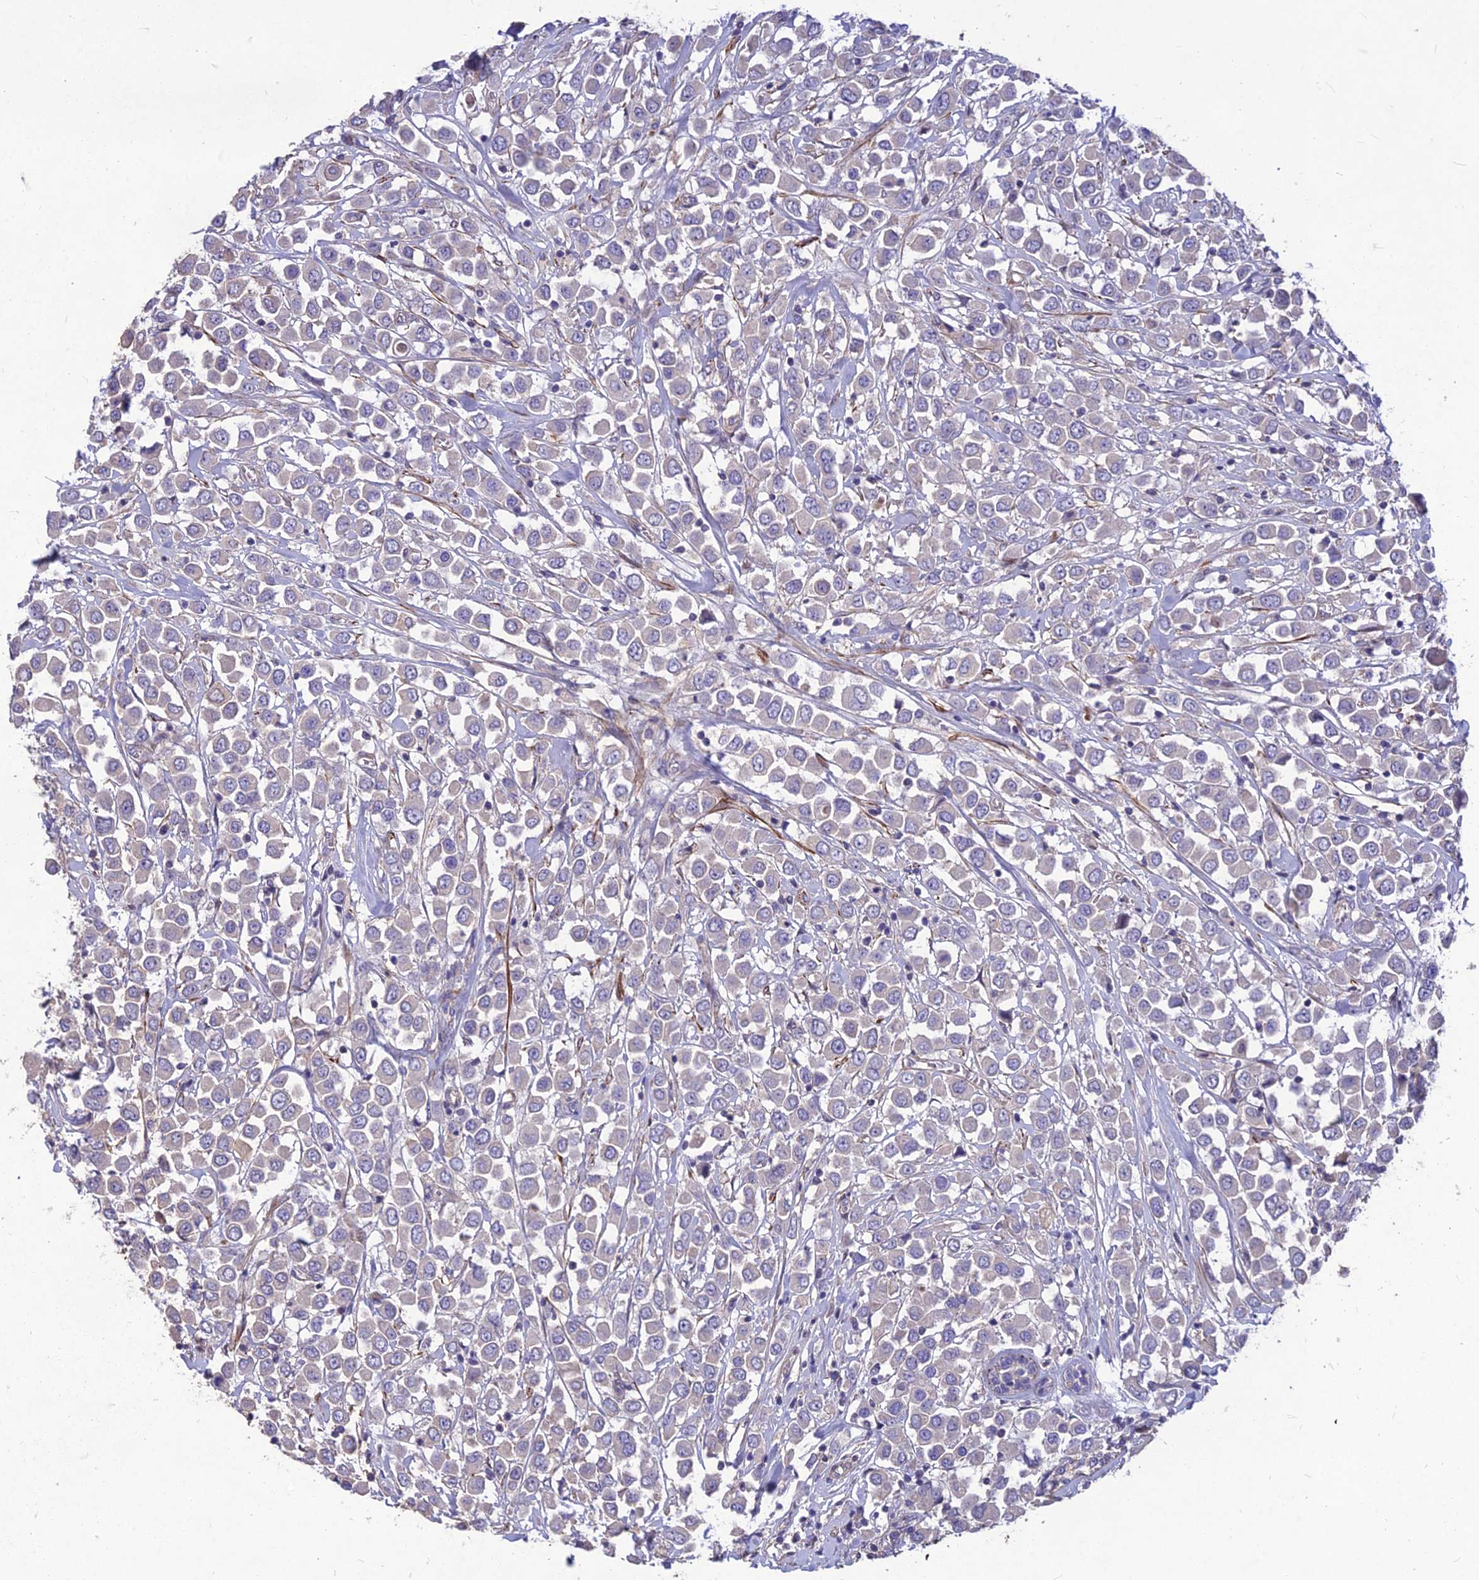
{"staining": {"intensity": "negative", "quantity": "none", "location": "none"}, "tissue": "breast cancer", "cell_type": "Tumor cells", "image_type": "cancer", "snomed": [{"axis": "morphology", "description": "Duct carcinoma"}, {"axis": "topography", "description": "Breast"}], "caption": "Immunohistochemical staining of human breast infiltrating ductal carcinoma reveals no significant staining in tumor cells.", "gene": "CLUH", "patient": {"sex": "female", "age": 61}}